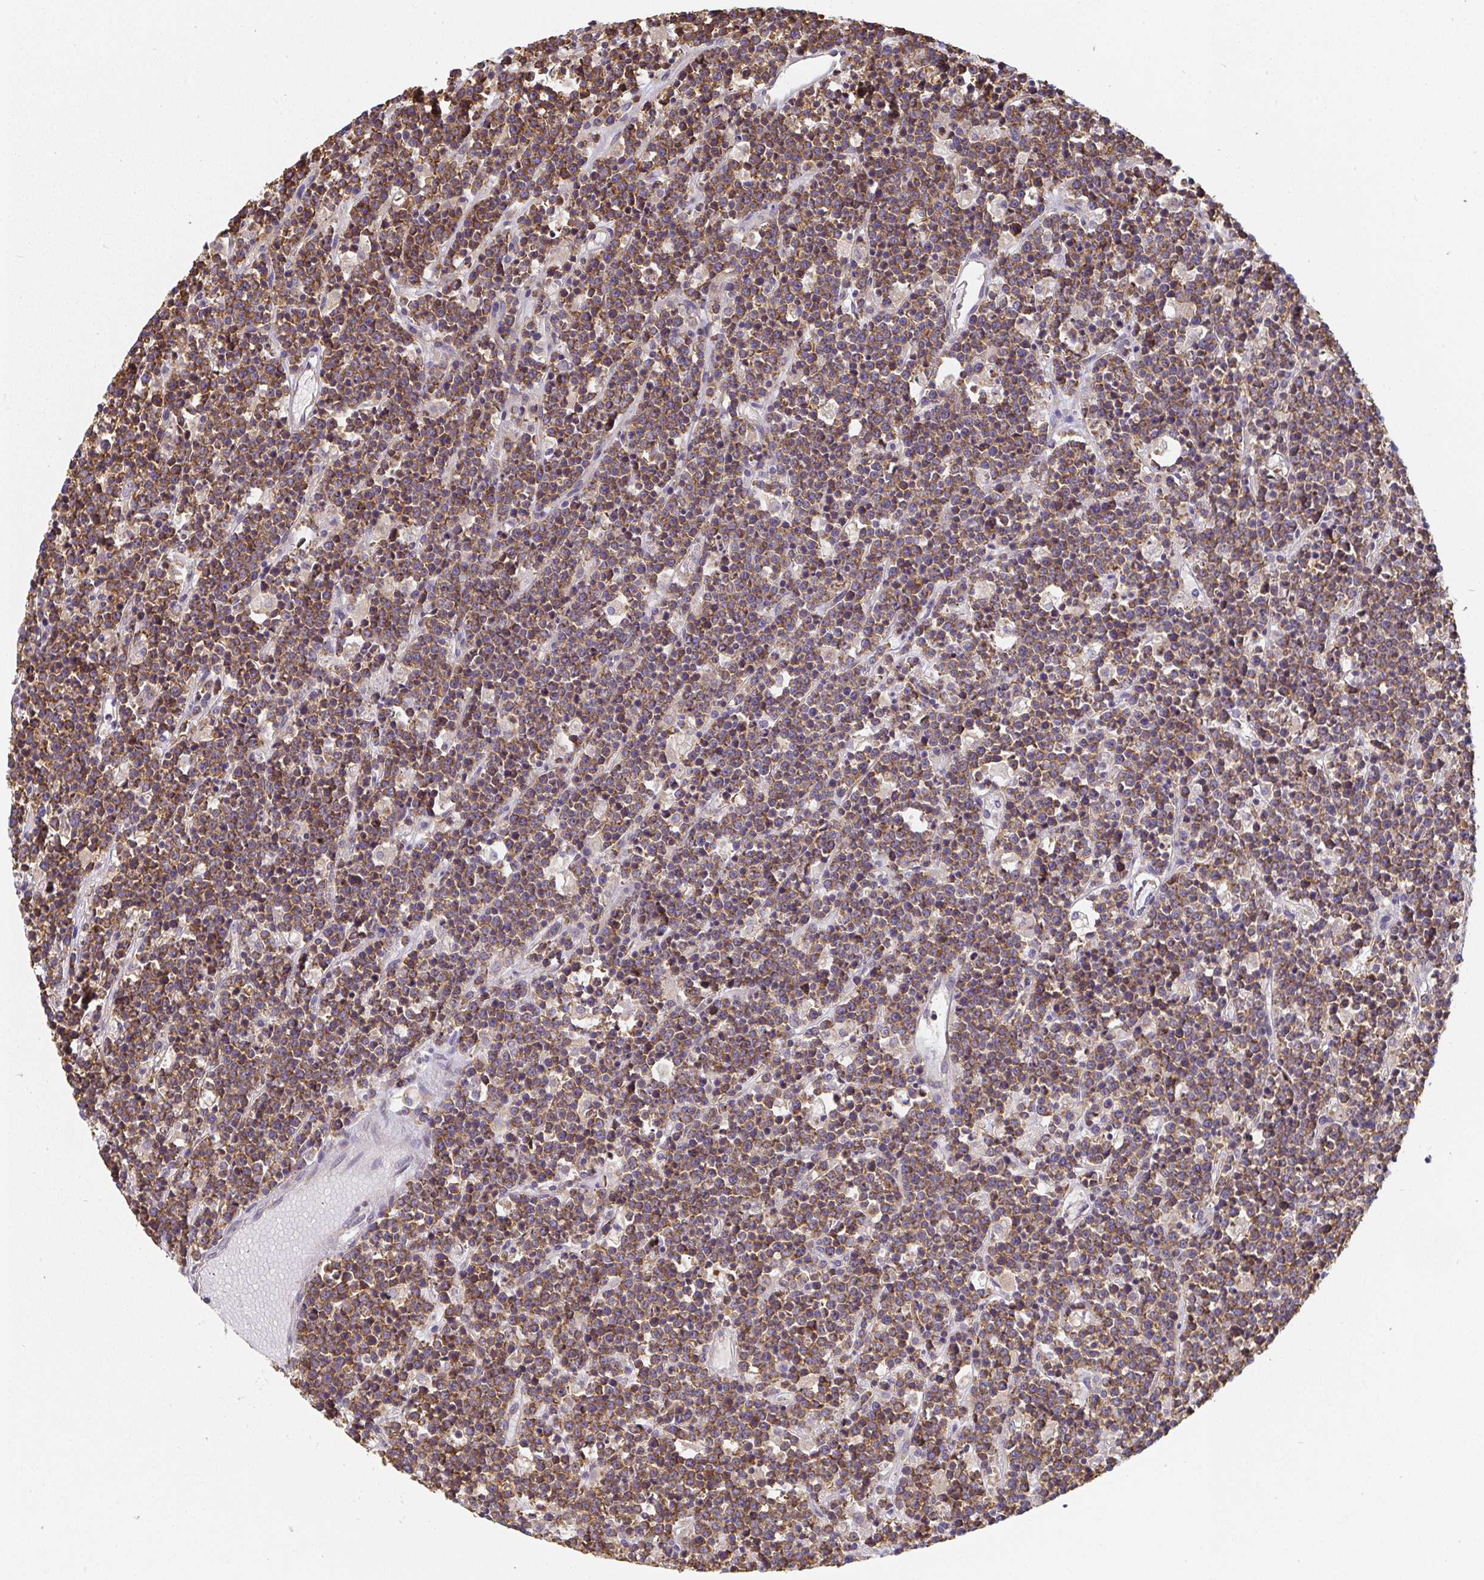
{"staining": {"intensity": "moderate", "quantity": ">75%", "location": "cytoplasmic/membranous"}, "tissue": "lymphoma", "cell_type": "Tumor cells", "image_type": "cancer", "snomed": [{"axis": "morphology", "description": "Malignant lymphoma, non-Hodgkin's type, High grade"}, {"axis": "topography", "description": "Ovary"}], "caption": "The micrograph reveals staining of high-grade malignant lymphoma, non-Hodgkin's type, revealing moderate cytoplasmic/membranous protein expression (brown color) within tumor cells. (IHC, brightfield microscopy, high magnification).", "gene": "SLC35B3", "patient": {"sex": "female", "age": 56}}